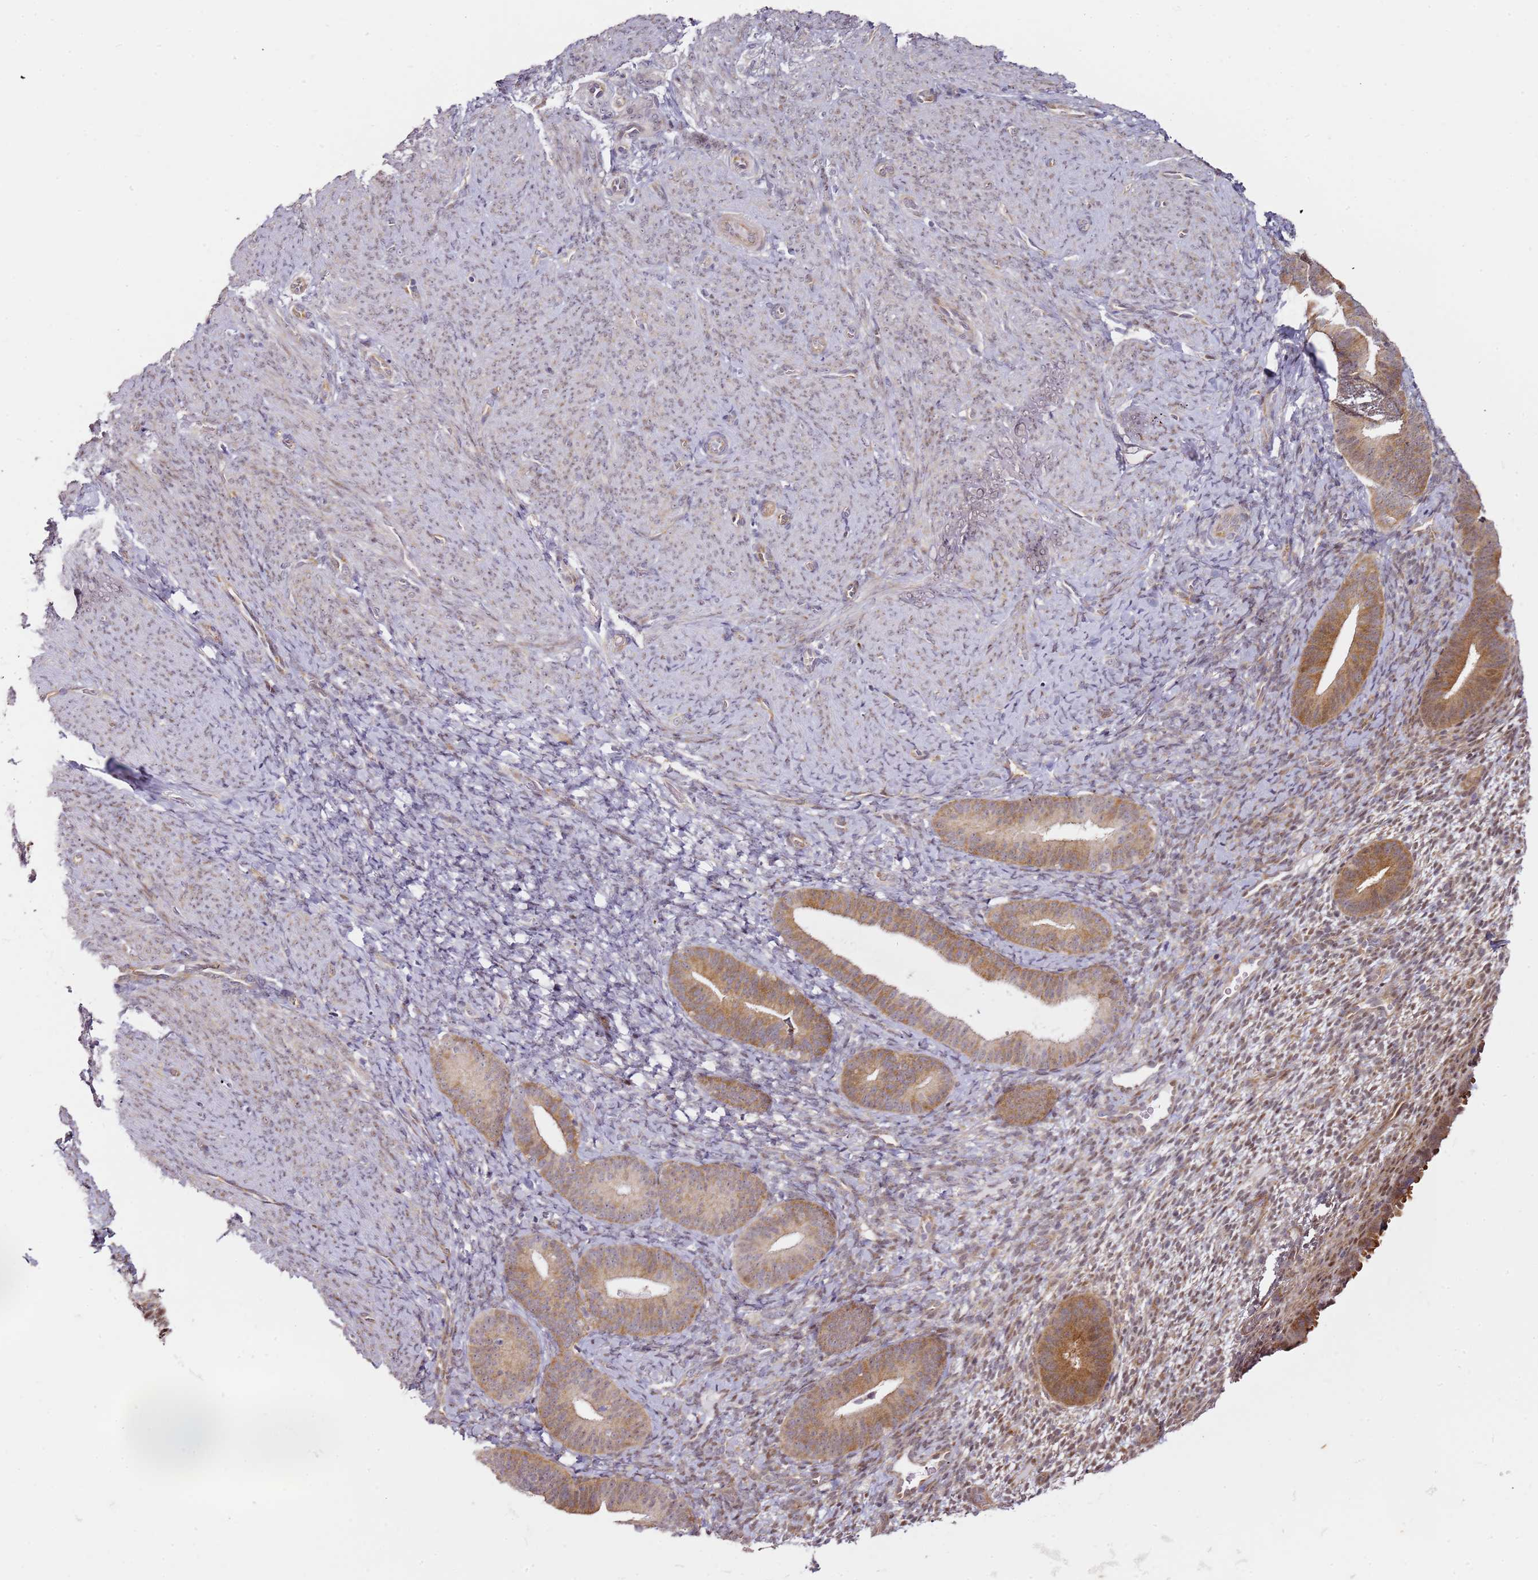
{"staining": {"intensity": "moderate", "quantity": "<25%", "location": "nuclear"}, "tissue": "endometrium", "cell_type": "Cells in endometrial stroma", "image_type": "normal", "snomed": [{"axis": "morphology", "description": "Normal tissue, NOS"}, {"axis": "topography", "description": "Endometrium"}], "caption": "IHC image of normal endometrium stained for a protein (brown), which displays low levels of moderate nuclear positivity in about <25% of cells in endometrial stroma.", "gene": "PSMD4", "patient": {"sex": "female", "age": 65}}